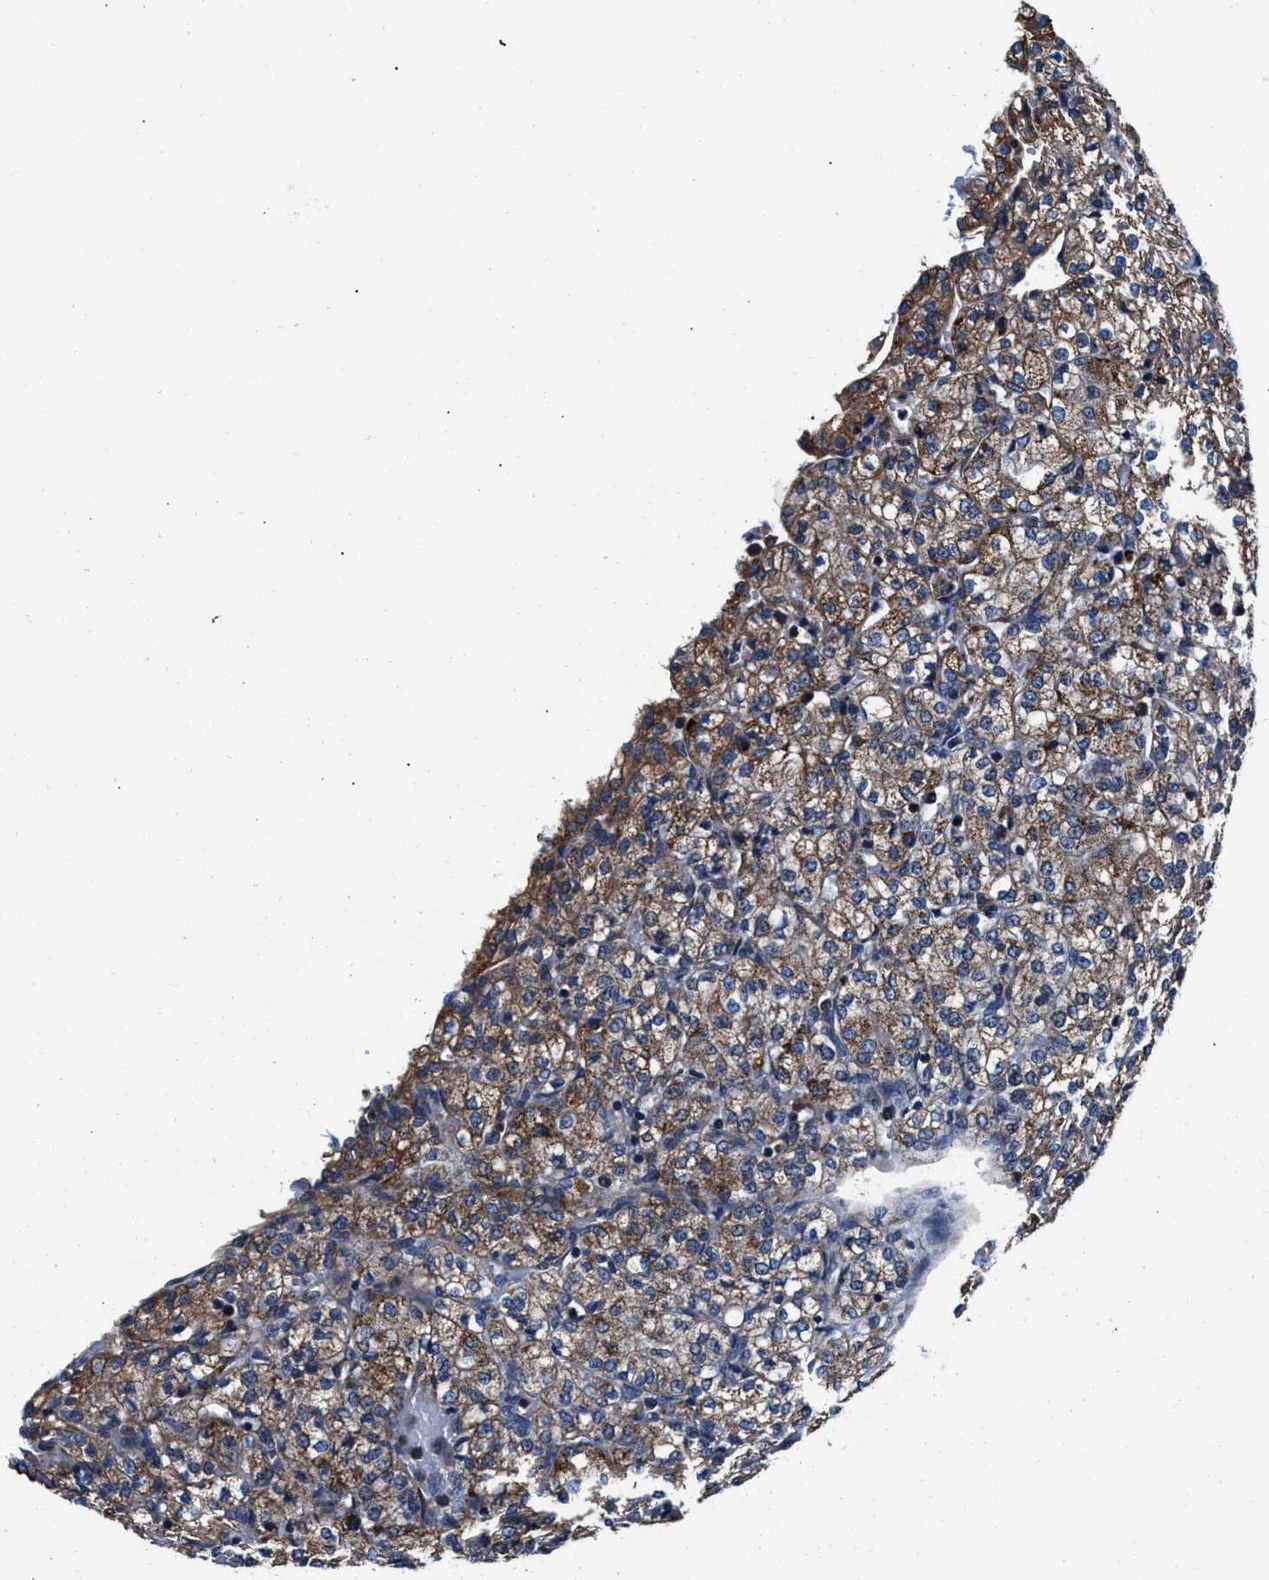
{"staining": {"intensity": "moderate", "quantity": ">75%", "location": "cytoplasmic/membranous"}, "tissue": "renal cancer", "cell_type": "Tumor cells", "image_type": "cancer", "snomed": [{"axis": "morphology", "description": "Adenocarcinoma, NOS"}, {"axis": "topography", "description": "Kidney"}], "caption": "Protein expression analysis of renal cancer (adenocarcinoma) demonstrates moderate cytoplasmic/membranous staining in approximately >75% of tumor cells.", "gene": "NKTR", "patient": {"sex": "male", "age": 77}}